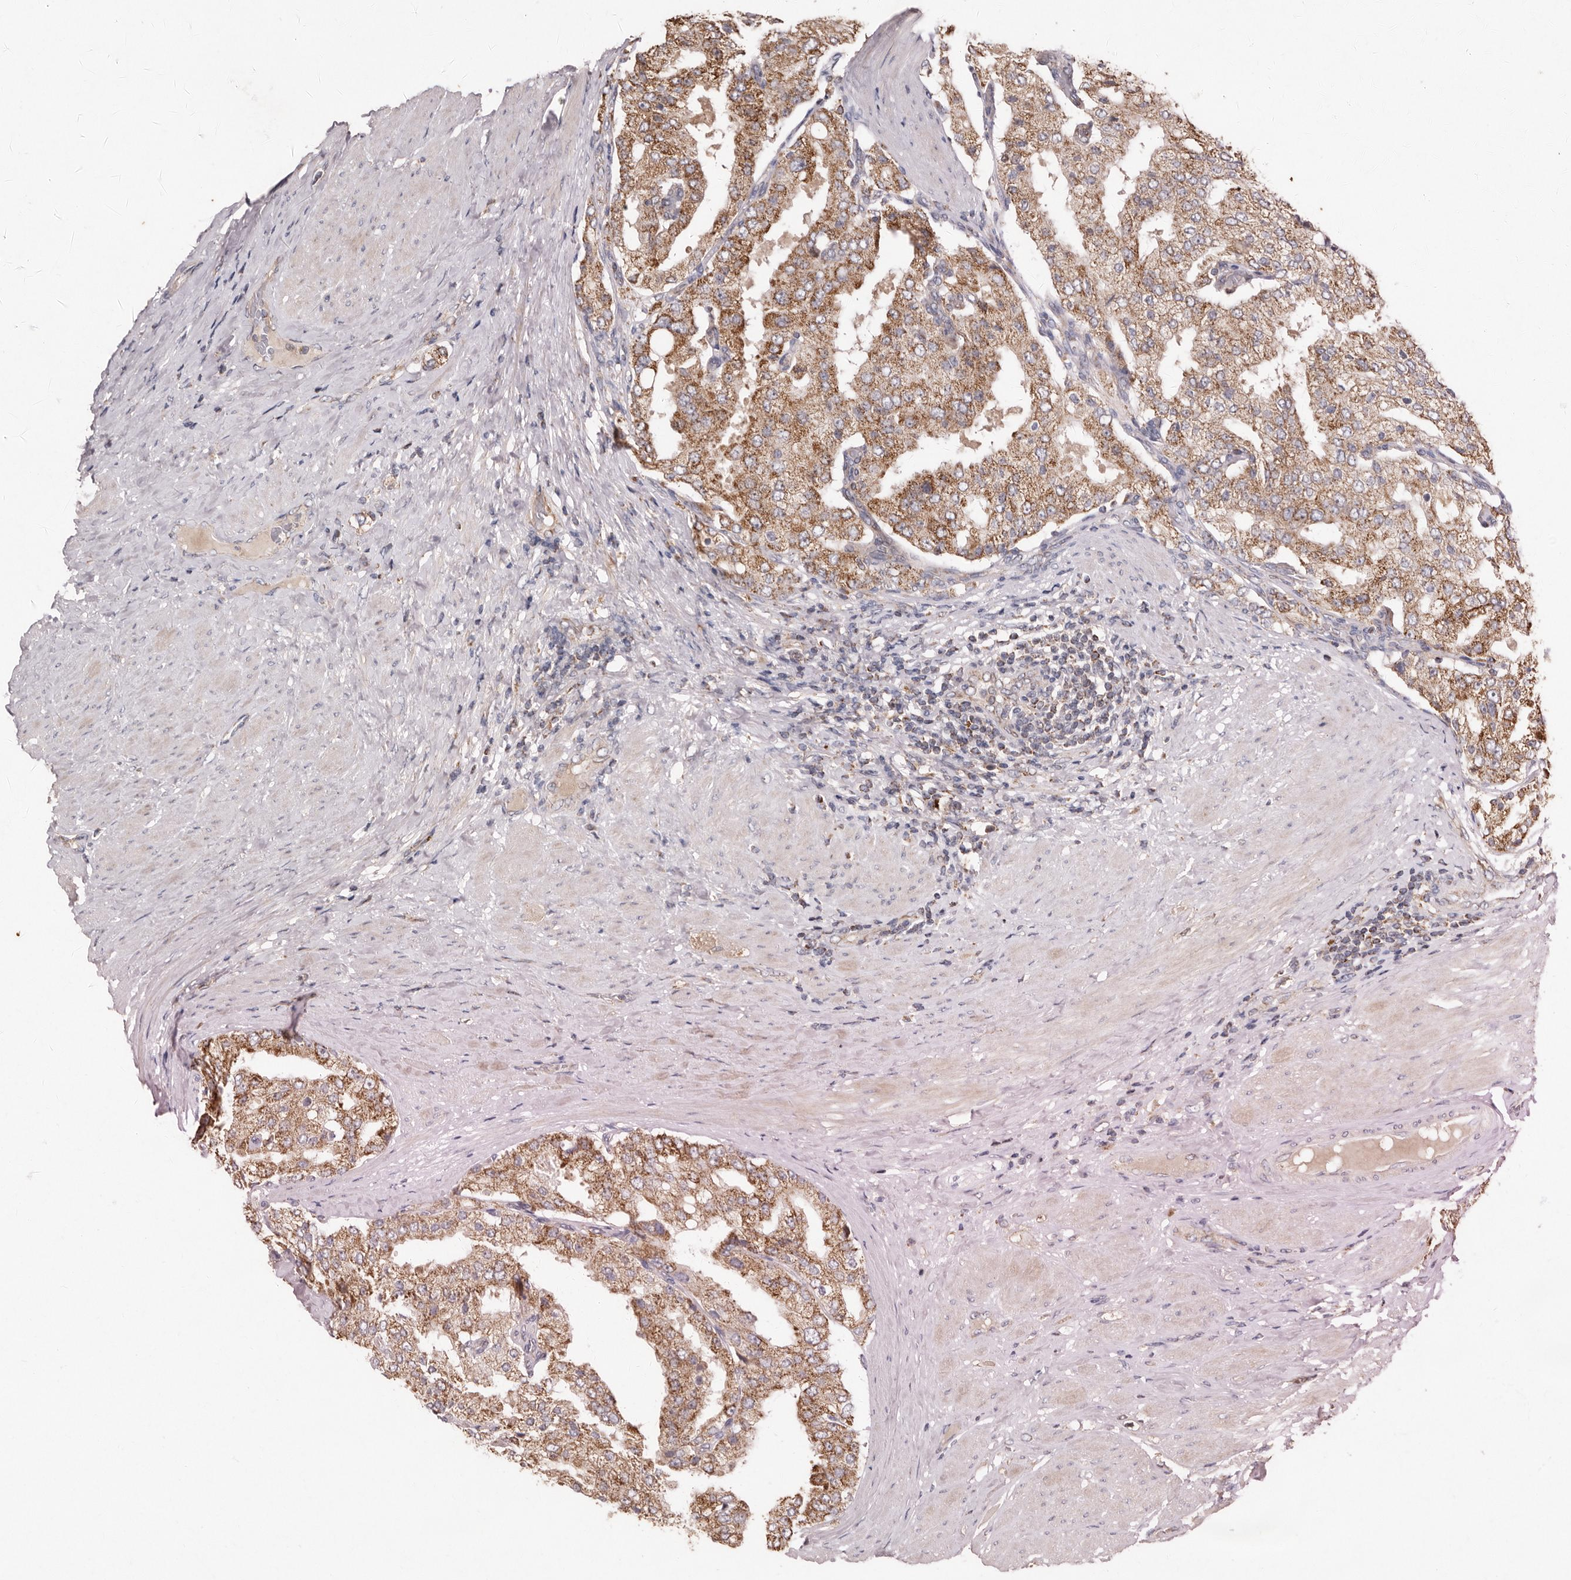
{"staining": {"intensity": "moderate", "quantity": ">75%", "location": "cytoplasmic/membranous"}, "tissue": "prostate cancer", "cell_type": "Tumor cells", "image_type": "cancer", "snomed": [{"axis": "morphology", "description": "Adenocarcinoma, High grade"}, {"axis": "topography", "description": "Prostate"}], "caption": "Protein analysis of high-grade adenocarcinoma (prostate) tissue demonstrates moderate cytoplasmic/membranous expression in approximately >75% of tumor cells.", "gene": "KIF26B", "patient": {"sex": "male", "age": 50}}